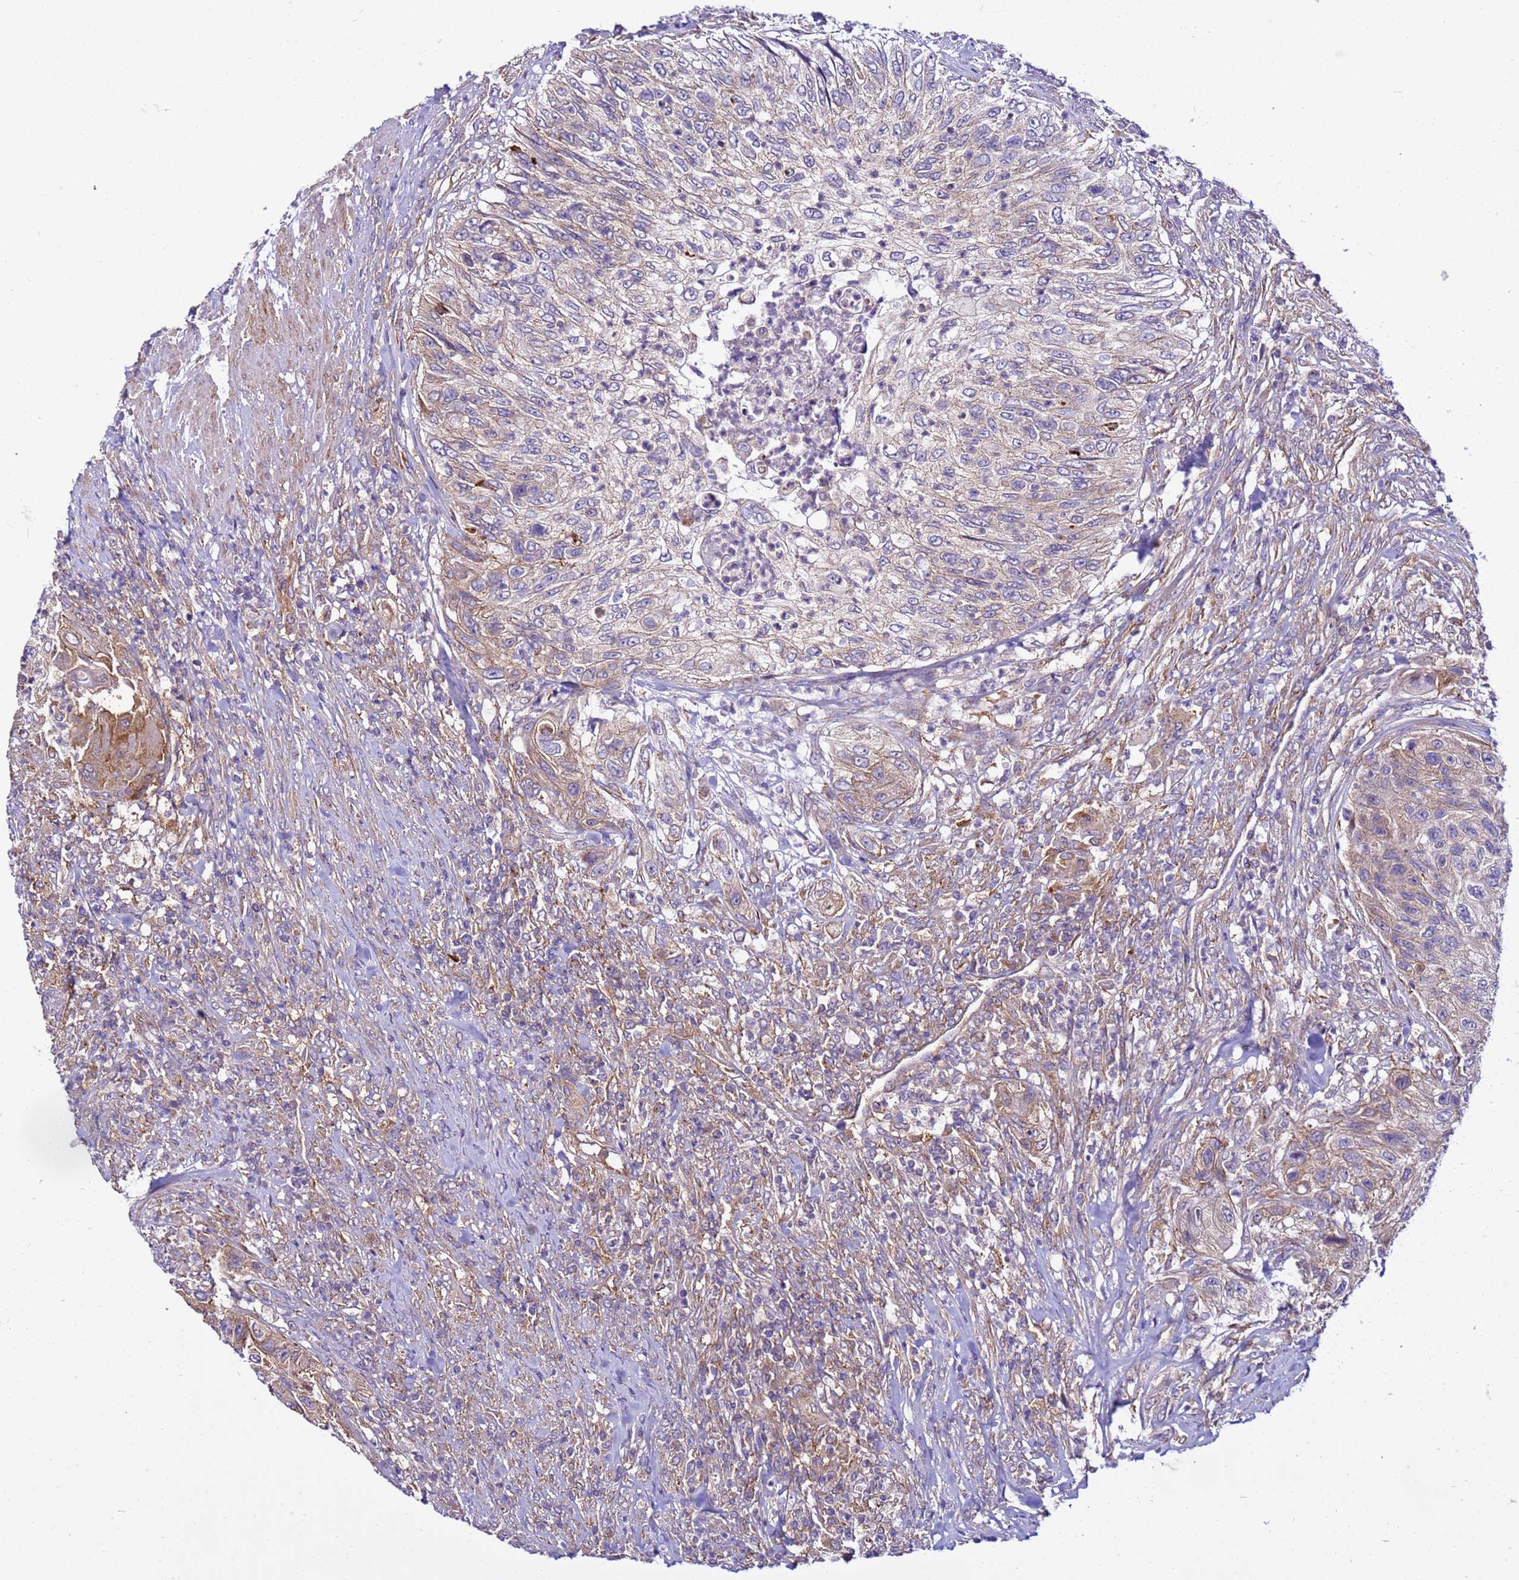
{"staining": {"intensity": "weak", "quantity": "<25%", "location": "cytoplasmic/membranous"}, "tissue": "urothelial cancer", "cell_type": "Tumor cells", "image_type": "cancer", "snomed": [{"axis": "morphology", "description": "Urothelial carcinoma, High grade"}, {"axis": "topography", "description": "Urinary bladder"}], "caption": "Protein analysis of high-grade urothelial carcinoma displays no significant staining in tumor cells. The staining was performed using DAB (3,3'-diaminobenzidine) to visualize the protein expression in brown, while the nuclei were stained in blue with hematoxylin (Magnification: 20x).", "gene": "PKD1", "patient": {"sex": "female", "age": 60}}